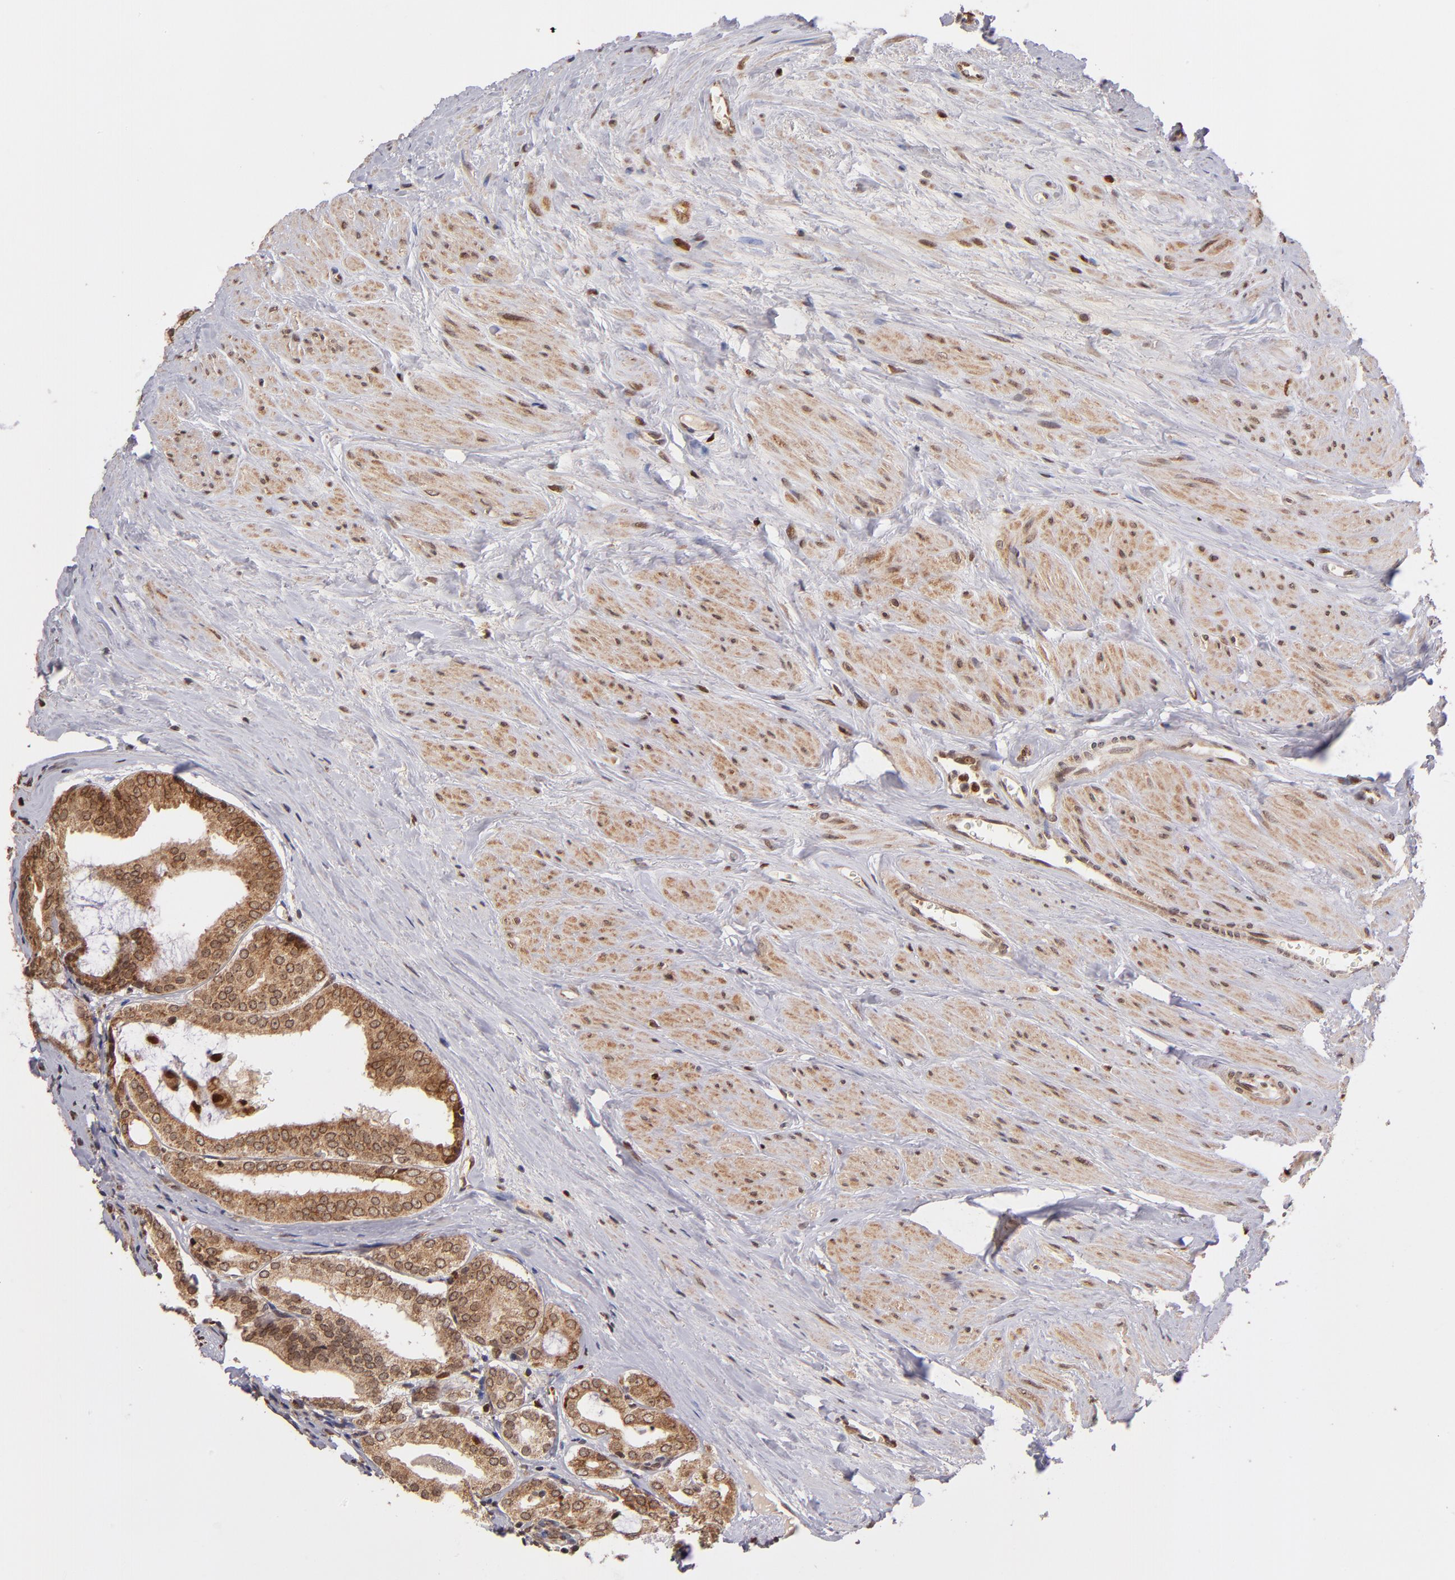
{"staining": {"intensity": "moderate", "quantity": ">75%", "location": "cytoplasmic/membranous,nuclear"}, "tissue": "prostate cancer", "cell_type": "Tumor cells", "image_type": "cancer", "snomed": [{"axis": "morphology", "description": "Adenocarcinoma, Medium grade"}, {"axis": "topography", "description": "Prostate"}], "caption": "About >75% of tumor cells in human prostate cancer display moderate cytoplasmic/membranous and nuclear protein expression as visualized by brown immunohistochemical staining.", "gene": "TOP1MT", "patient": {"sex": "male", "age": 79}}